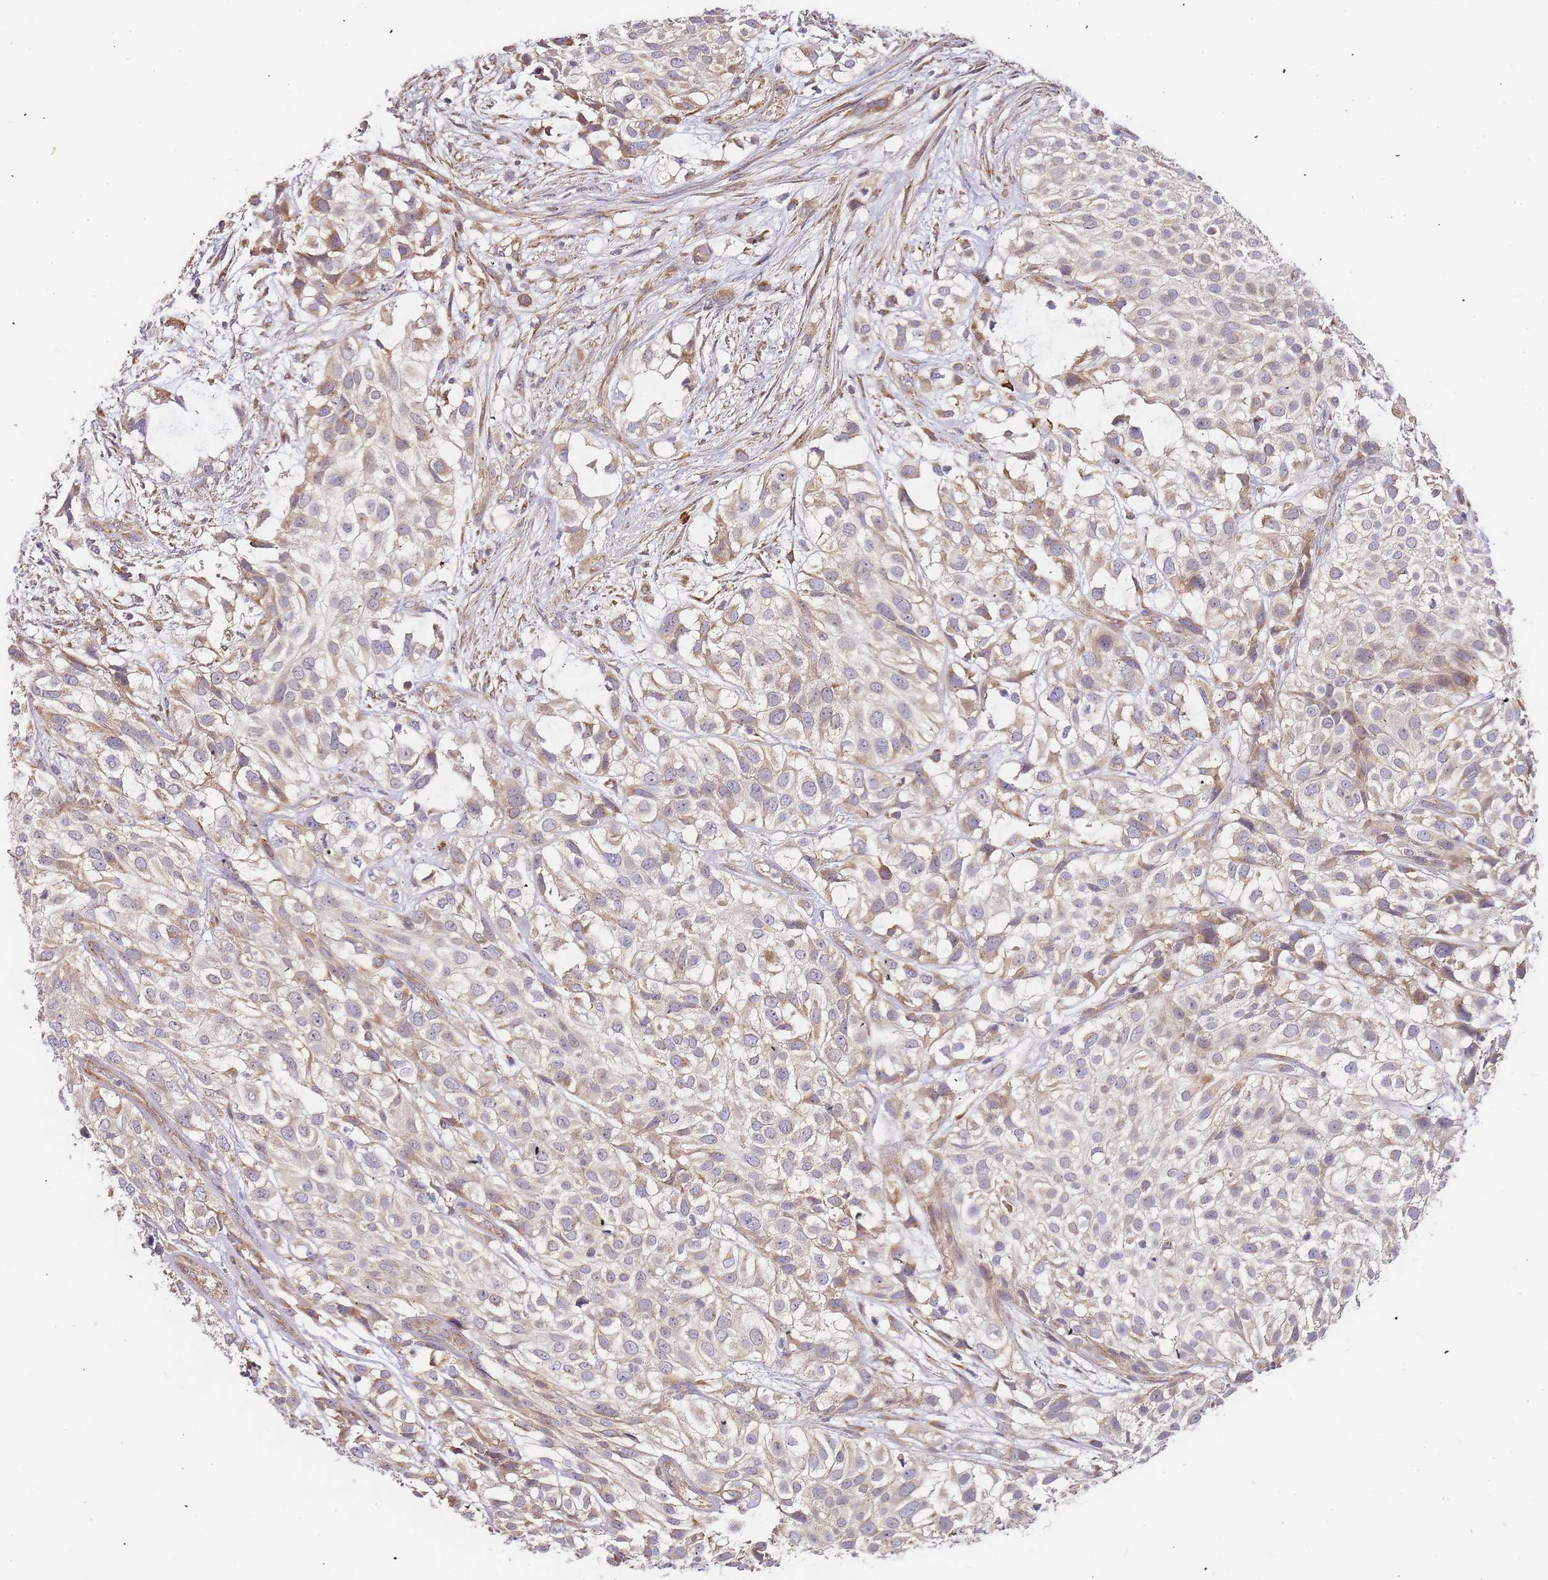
{"staining": {"intensity": "moderate", "quantity": "25%-75%", "location": "cytoplasmic/membranous"}, "tissue": "urothelial cancer", "cell_type": "Tumor cells", "image_type": "cancer", "snomed": [{"axis": "morphology", "description": "Urothelial carcinoma, High grade"}, {"axis": "topography", "description": "Urinary bladder"}], "caption": "Immunohistochemical staining of high-grade urothelial carcinoma displays medium levels of moderate cytoplasmic/membranous expression in approximately 25%-75% of tumor cells. Immunohistochemistry (ihc) stains the protein of interest in brown and the nuclei are stained blue.", "gene": "ADCY9", "patient": {"sex": "male", "age": 56}}